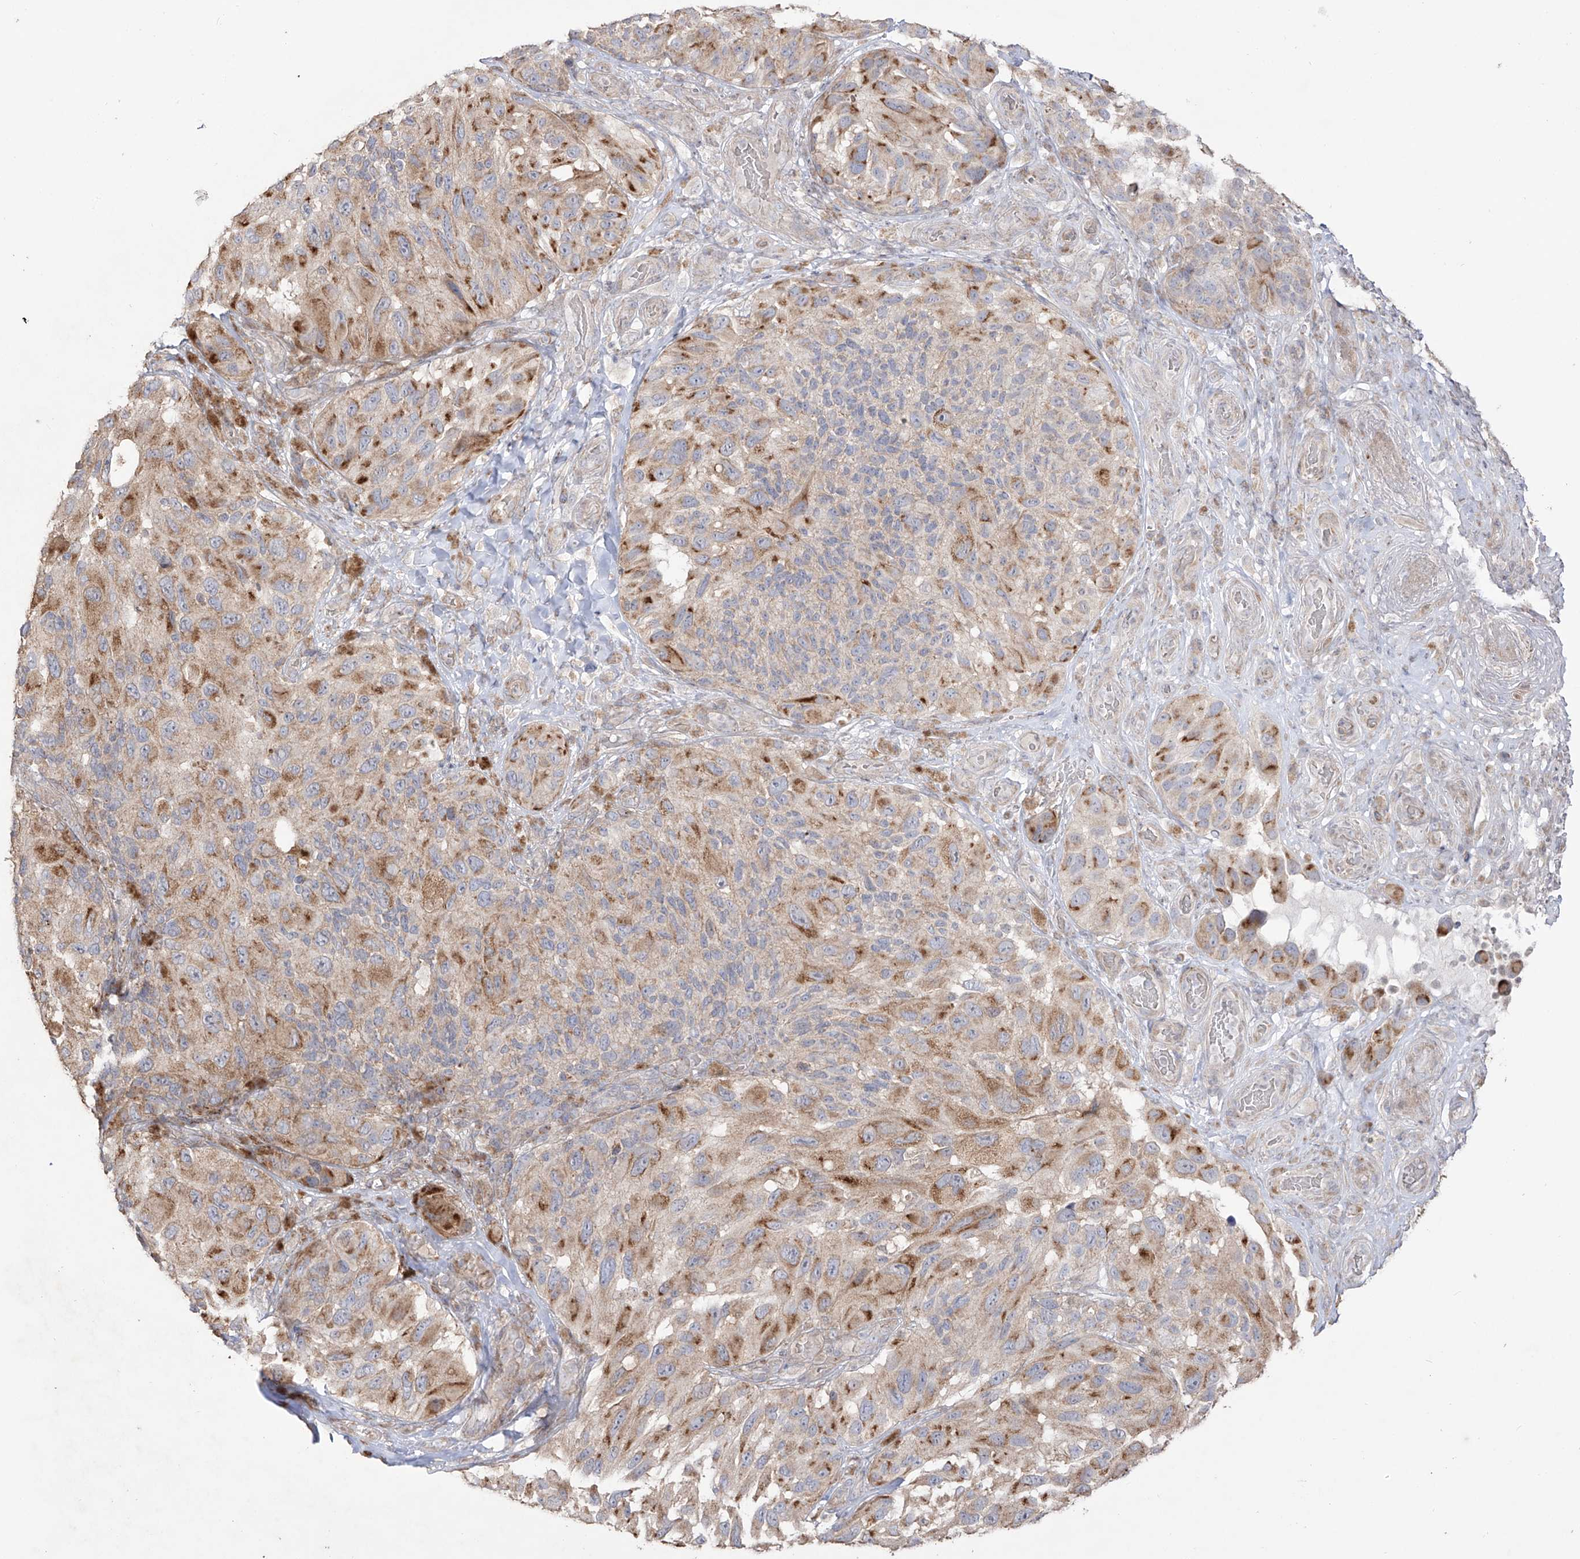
{"staining": {"intensity": "moderate", "quantity": "25%-75%", "location": "cytoplasmic/membranous"}, "tissue": "melanoma", "cell_type": "Tumor cells", "image_type": "cancer", "snomed": [{"axis": "morphology", "description": "Malignant melanoma, NOS"}, {"axis": "topography", "description": "Skin"}], "caption": "Human malignant melanoma stained with a brown dye demonstrates moderate cytoplasmic/membranous positive expression in about 25%-75% of tumor cells.", "gene": "YKT6", "patient": {"sex": "female", "age": 73}}